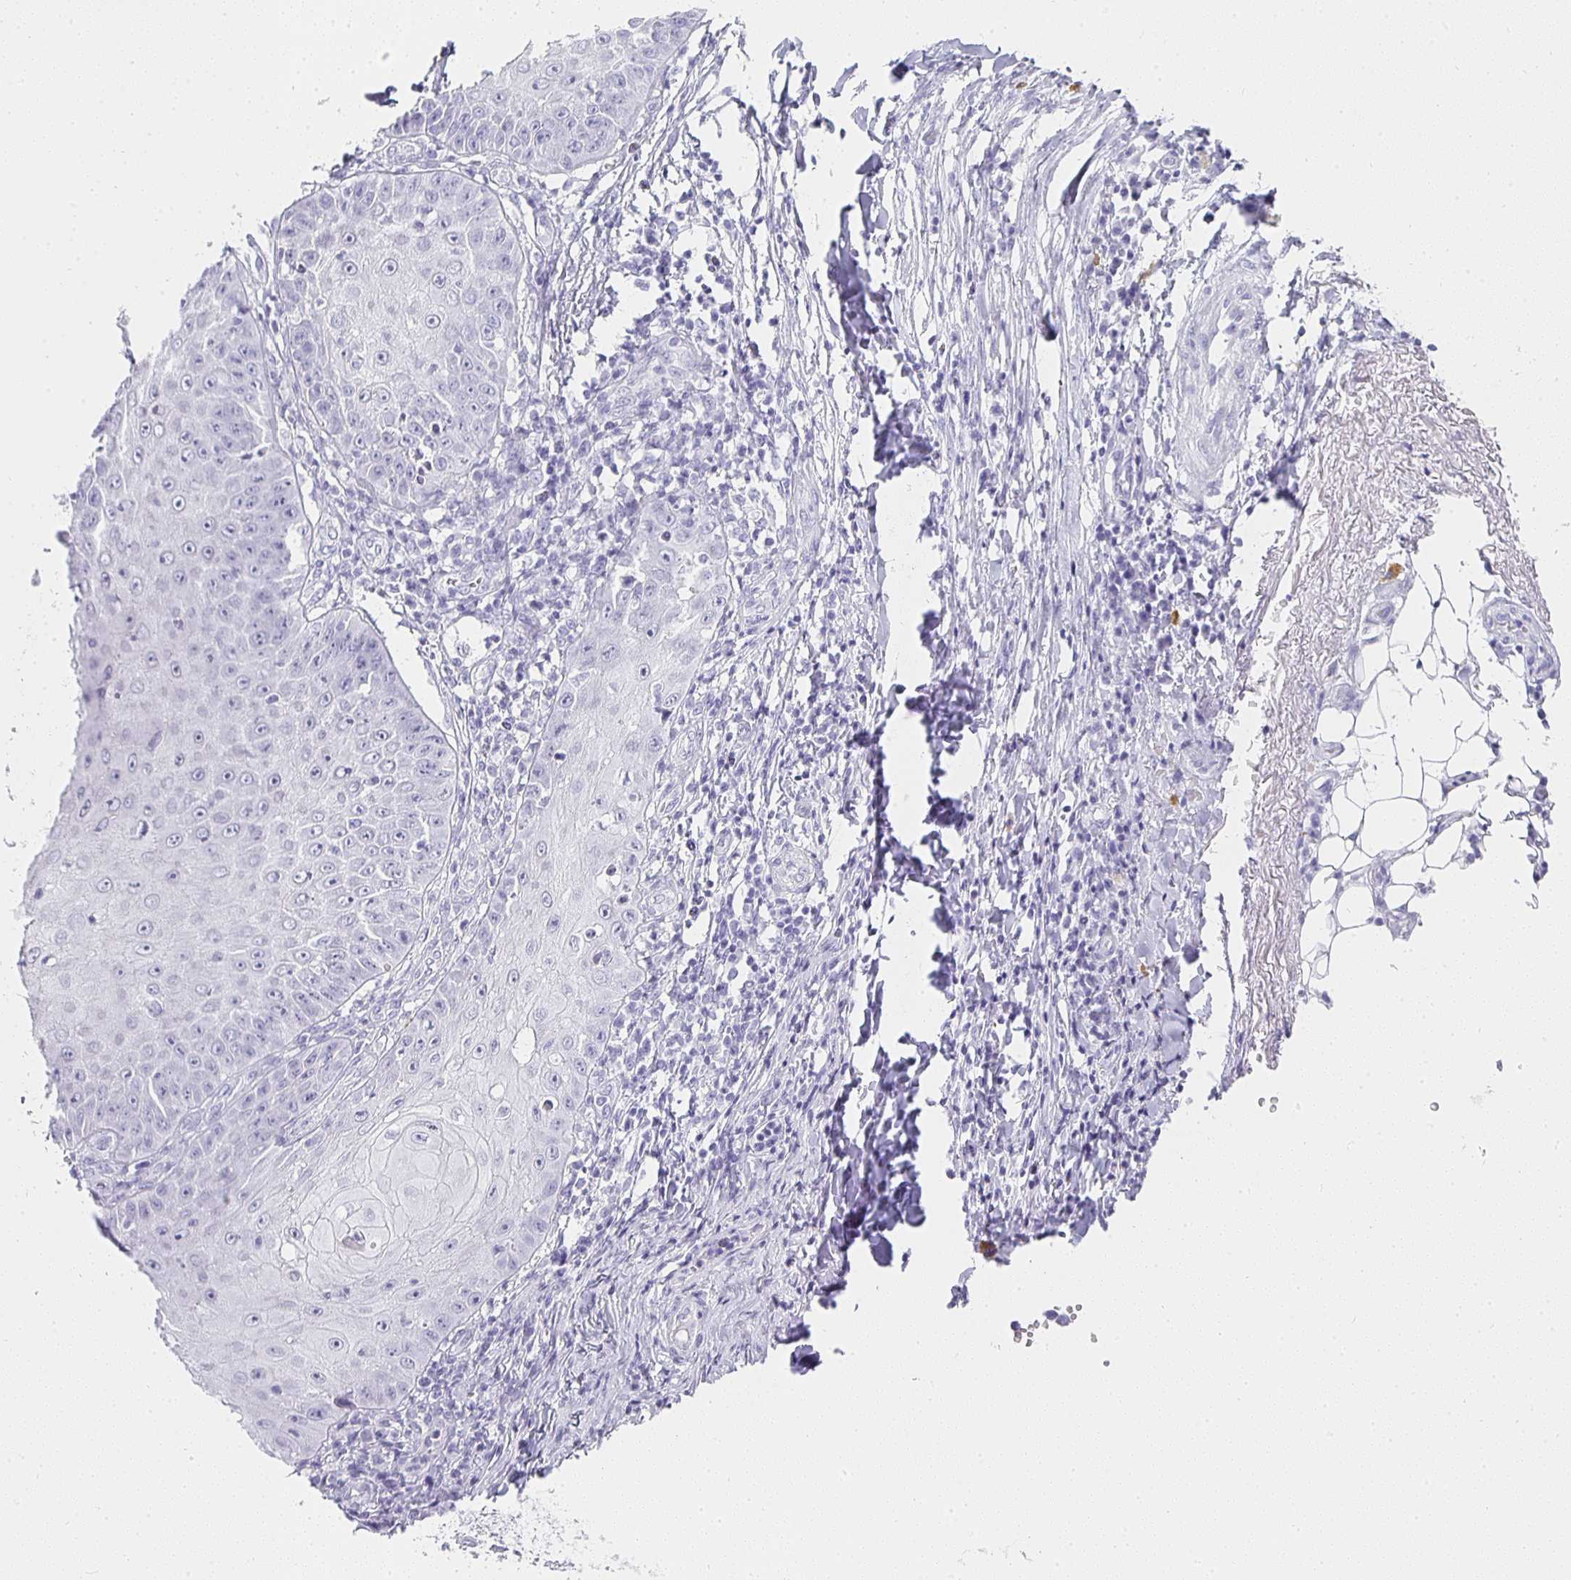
{"staining": {"intensity": "negative", "quantity": "none", "location": "none"}, "tissue": "skin cancer", "cell_type": "Tumor cells", "image_type": "cancer", "snomed": [{"axis": "morphology", "description": "Squamous cell carcinoma, NOS"}, {"axis": "topography", "description": "Skin"}], "caption": "This micrograph is of skin cancer stained with immunohistochemistry (IHC) to label a protein in brown with the nuclei are counter-stained blue. There is no staining in tumor cells.", "gene": "TPSD1", "patient": {"sex": "male", "age": 70}}